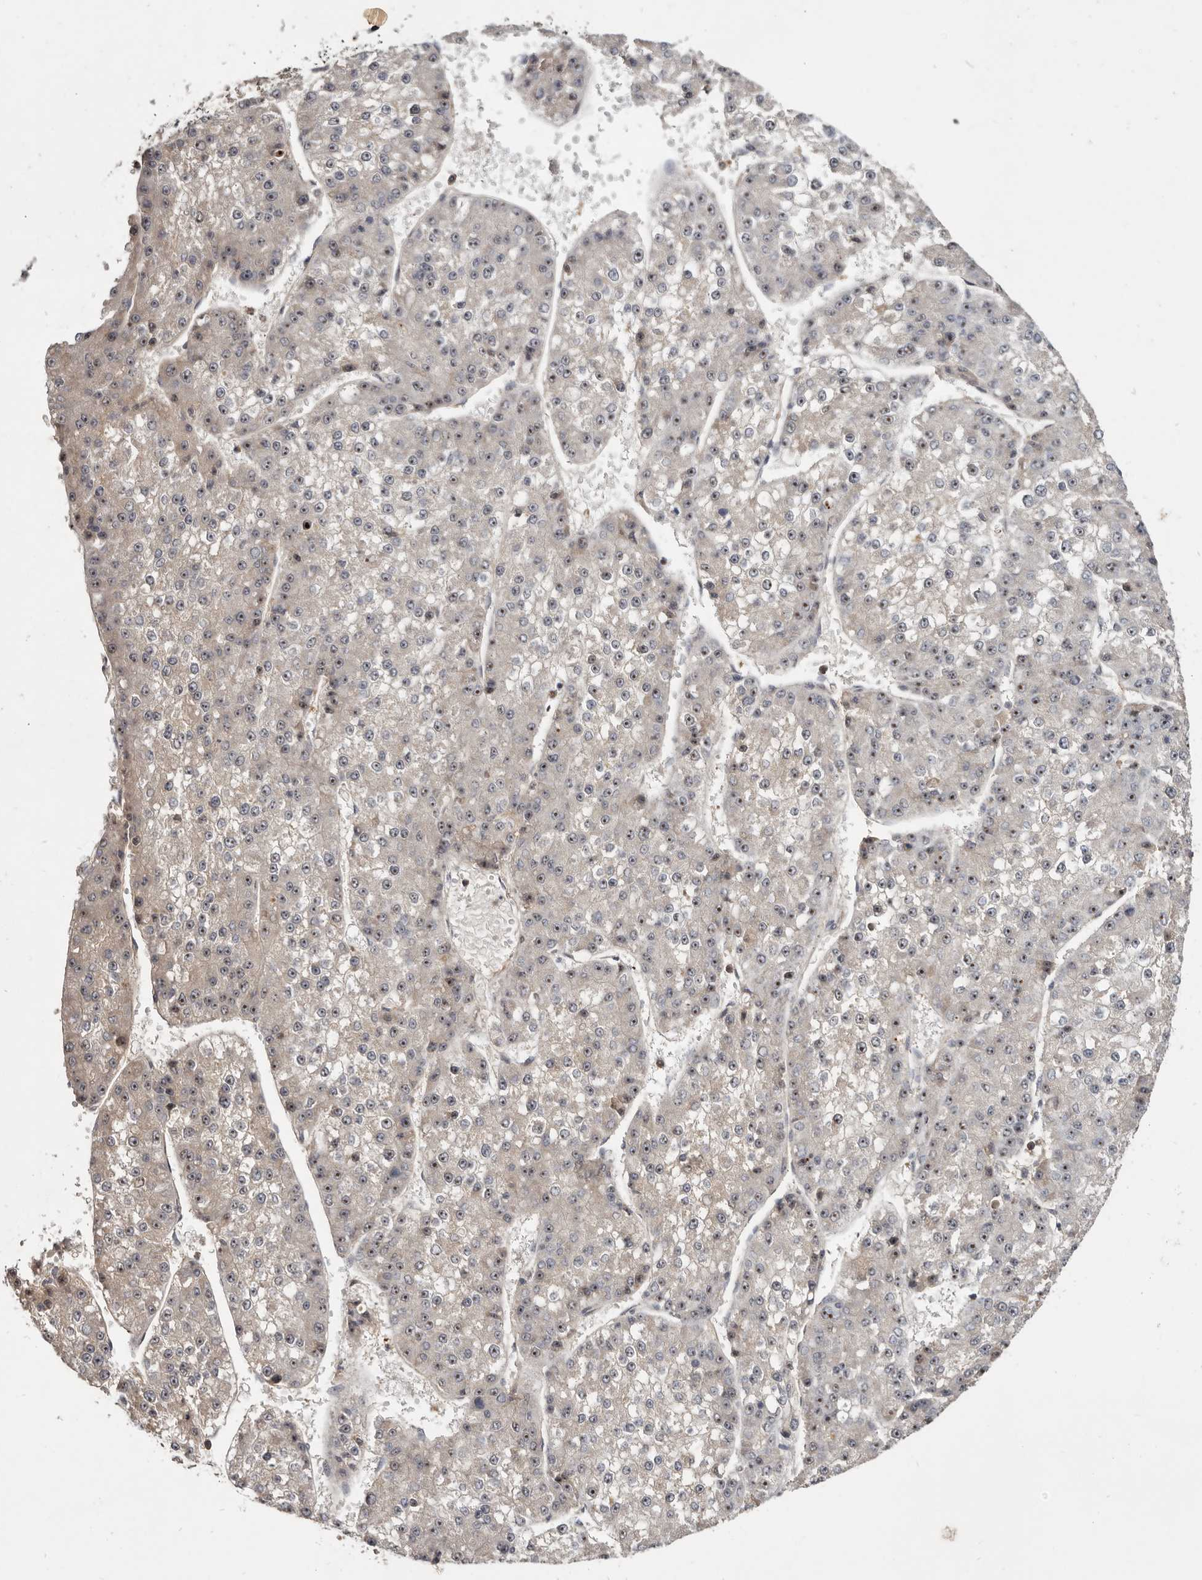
{"staining": {"intensity": "weak", "quantity": "25%-75%", "location": "nuclear"}, "tissue": "liver cancer", "cell_type": "Tumor cells", "image_type": "cancer", "snomed": [{"axis": "morphology", "description": "Carcinoma, Hepatocellular, NOS"}, {"axis": "topography", "description": "Liver"}], "caption": "Approximately 25%-75% of tumor cells in human hepatocellular carcinoma (liver) display weak nuclear protein positivity as visualized by brown immunohistochemical staining.", "gene": "TTC39A", "patient": {"sex": "female", "age": 73}}